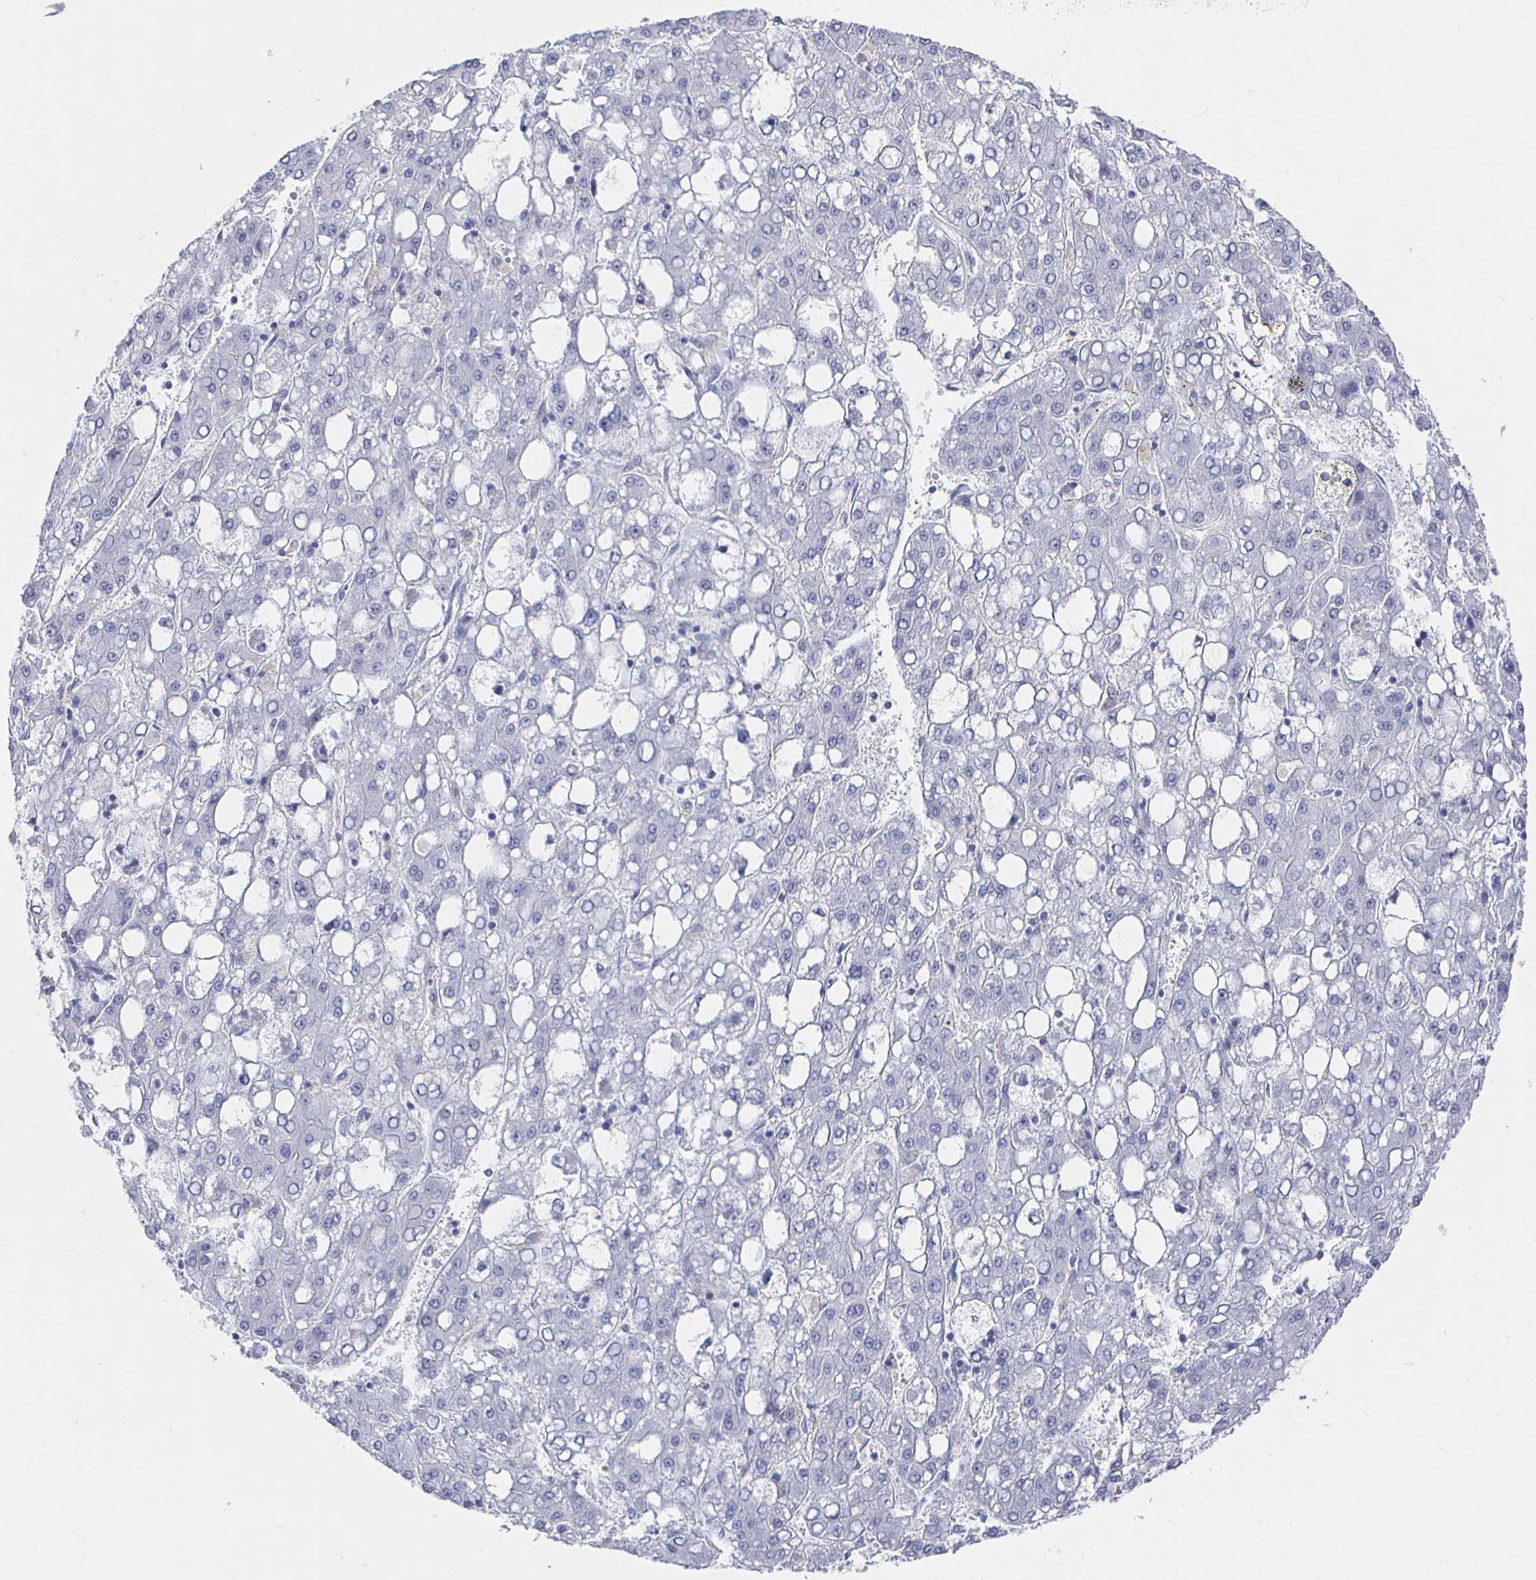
{"staining": {"intensity": "negative", "quantity": "none", "location": "none"}, "tissue": "liver cancer", "cell_type": "Tumor cells", "image_type": "cancer", "snomed": [{"axis": "morphology", "description": "Carcinoma, Hepatocellular, NOS"}, {"axis": "topography", "description": "Liver"}], "caption": "Immunohistochemistry of liver cancer (hepatocellular carcinoma) shows no expression in tumor cells.", "gene": "LRRC23", "patient": {"sex": "male", "age": 65}}